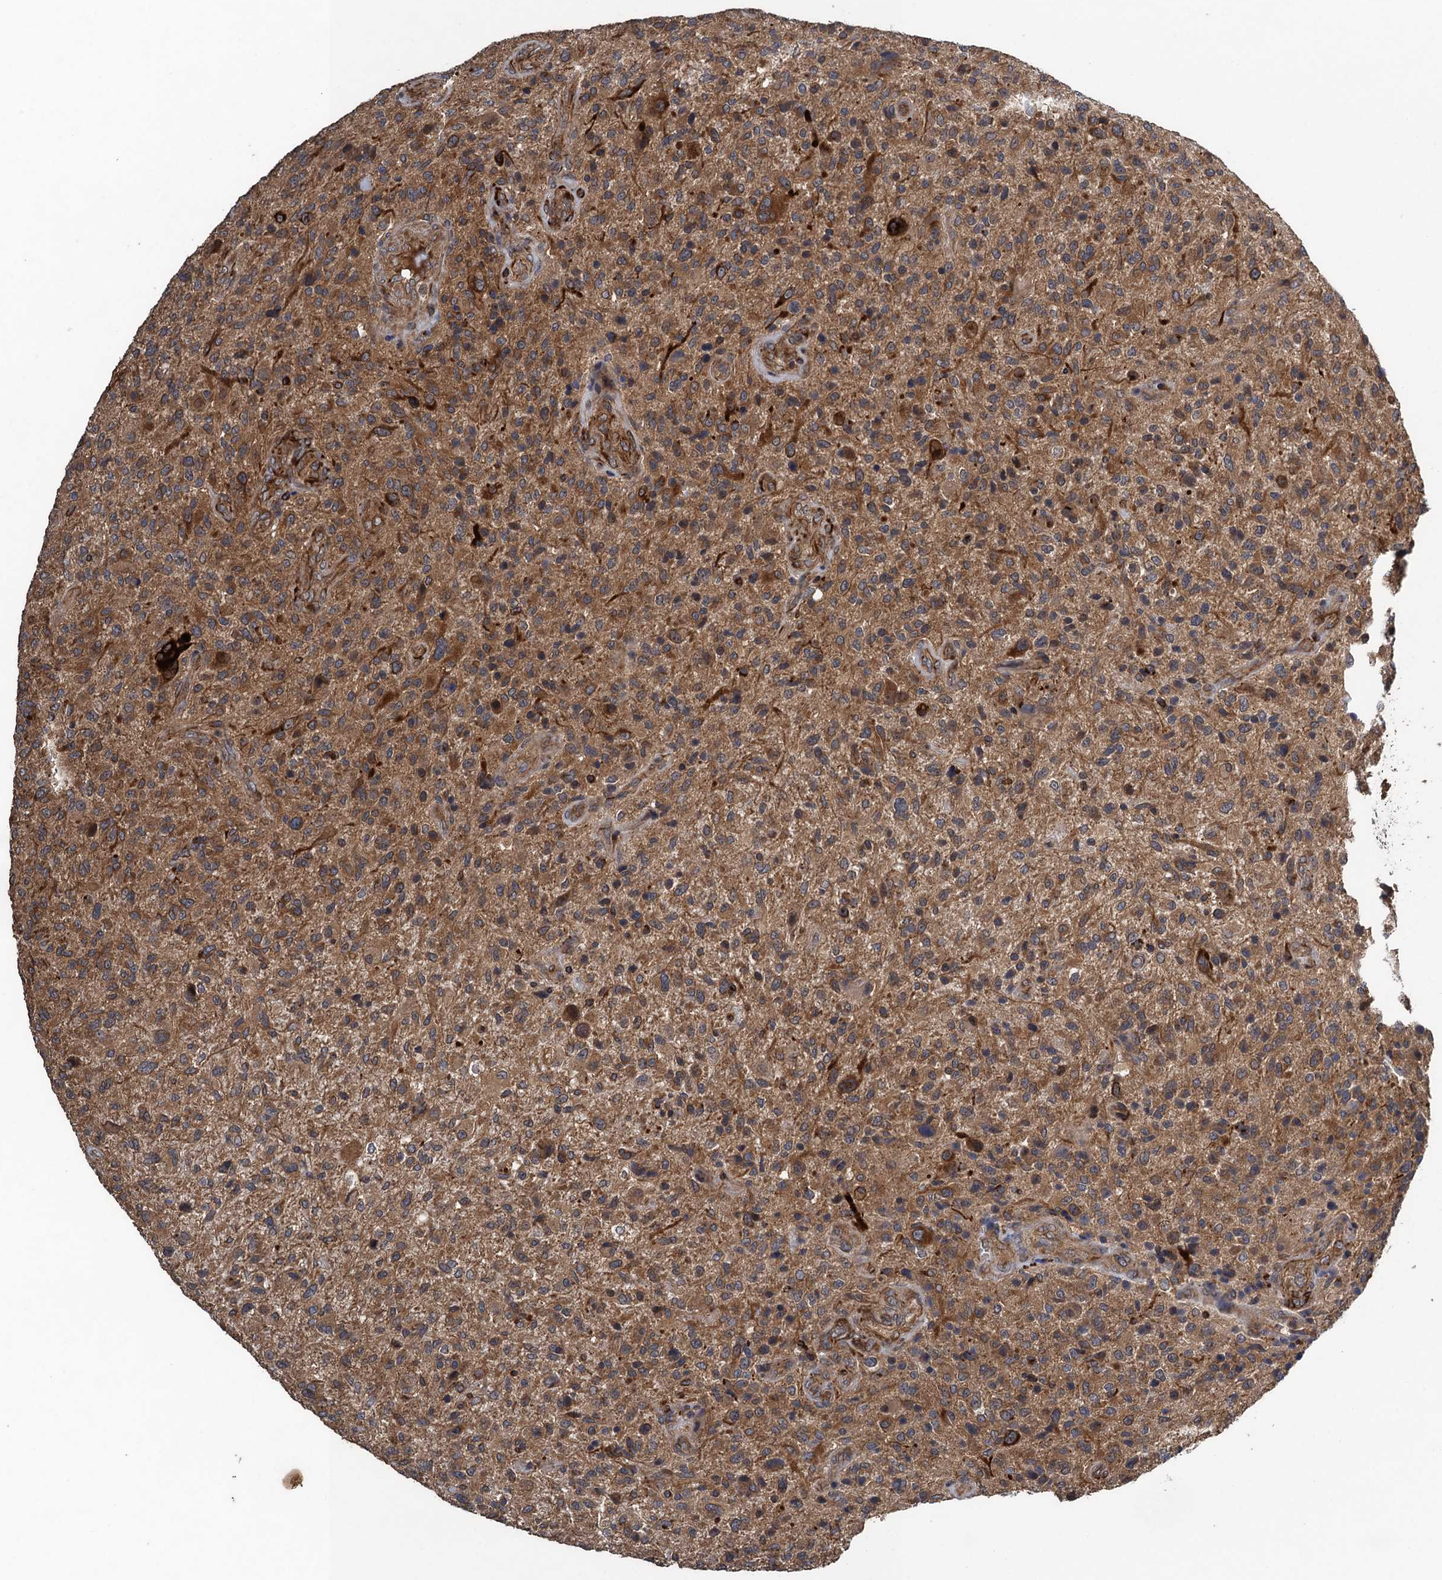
{"staining": {"intensity": "moderate", "quantity": "25%-75%", "location": "cytoplasmic/membranous"}, "tissue": "glioma", "cell_type": "Tumor cells", "image_type": "cancer", "snomed": [{"axis": "morphology", "description": "Glioma, malignant, High grade"}, {"axis": "topography", "description": "Brain"}], "caption": "This is an image of IHC staining of glioma, which shows moderate staining in the cytoplasmic/membranous of tumor cells.", "gene": "CNTN5", "patient": {"sex": "male", "age": 47}}